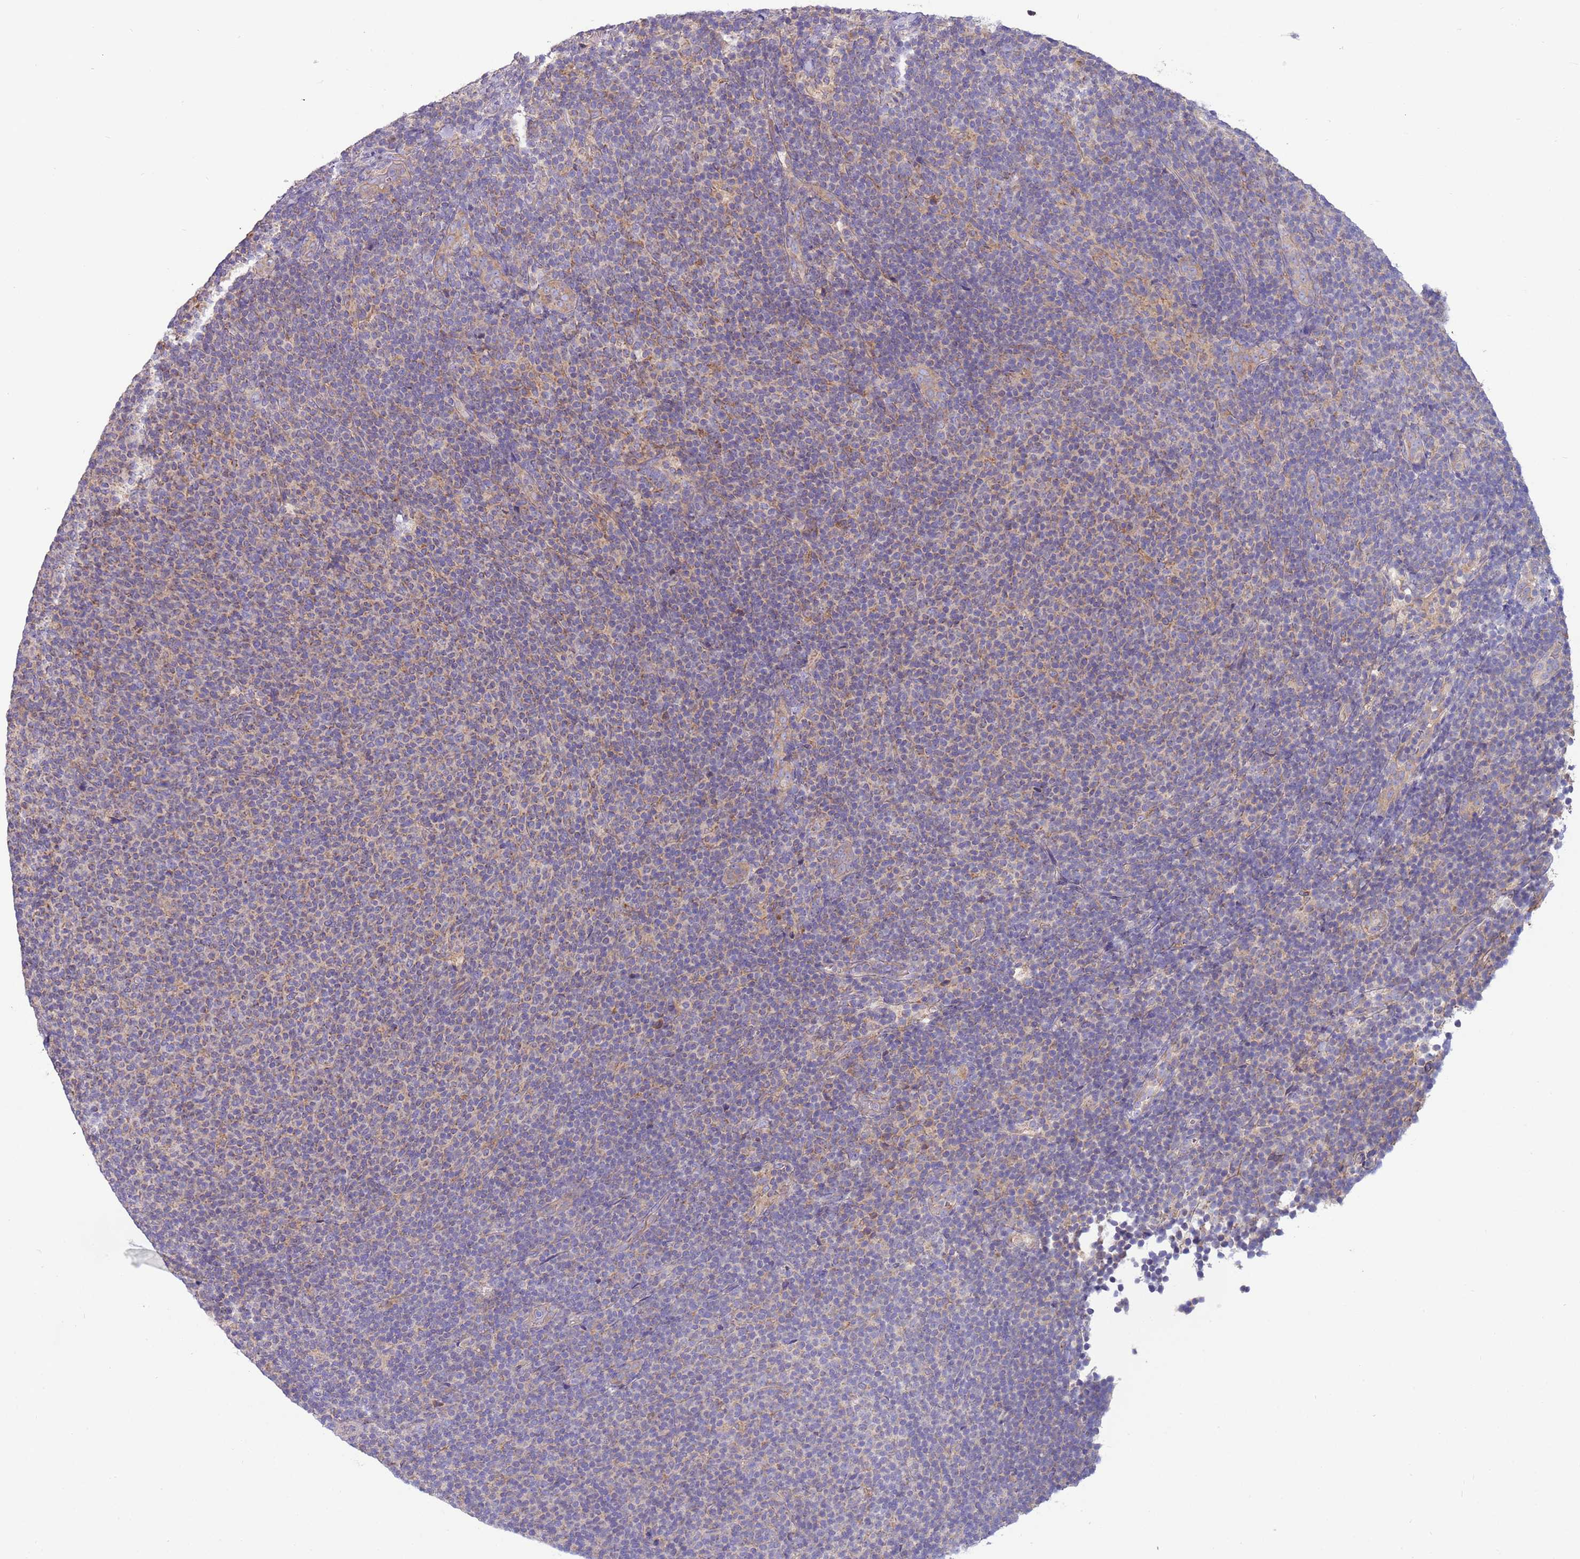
{"staining": {"intensity": "weak", "quantity": "25%-75%", "location": "cytoplasmic/membranous"}, "tissue": "lymphoma", "cell_type": "Tumor cells", "image_type": "cancer", "snomed": [{"axis": "morphology", "description": "Malignant lymphoma, non-Hodgkin's type, Low grade"}, {"axis": "topography", "description": "Lymph node"}], "caption": "This is an image of immunohistochemistry staining of lymphoma, which shows weak expression in the cytoplasmic/membranous of tumor cells.", "gene": "UQCRQ", "patient": {"sex": "male", "age": 66}}